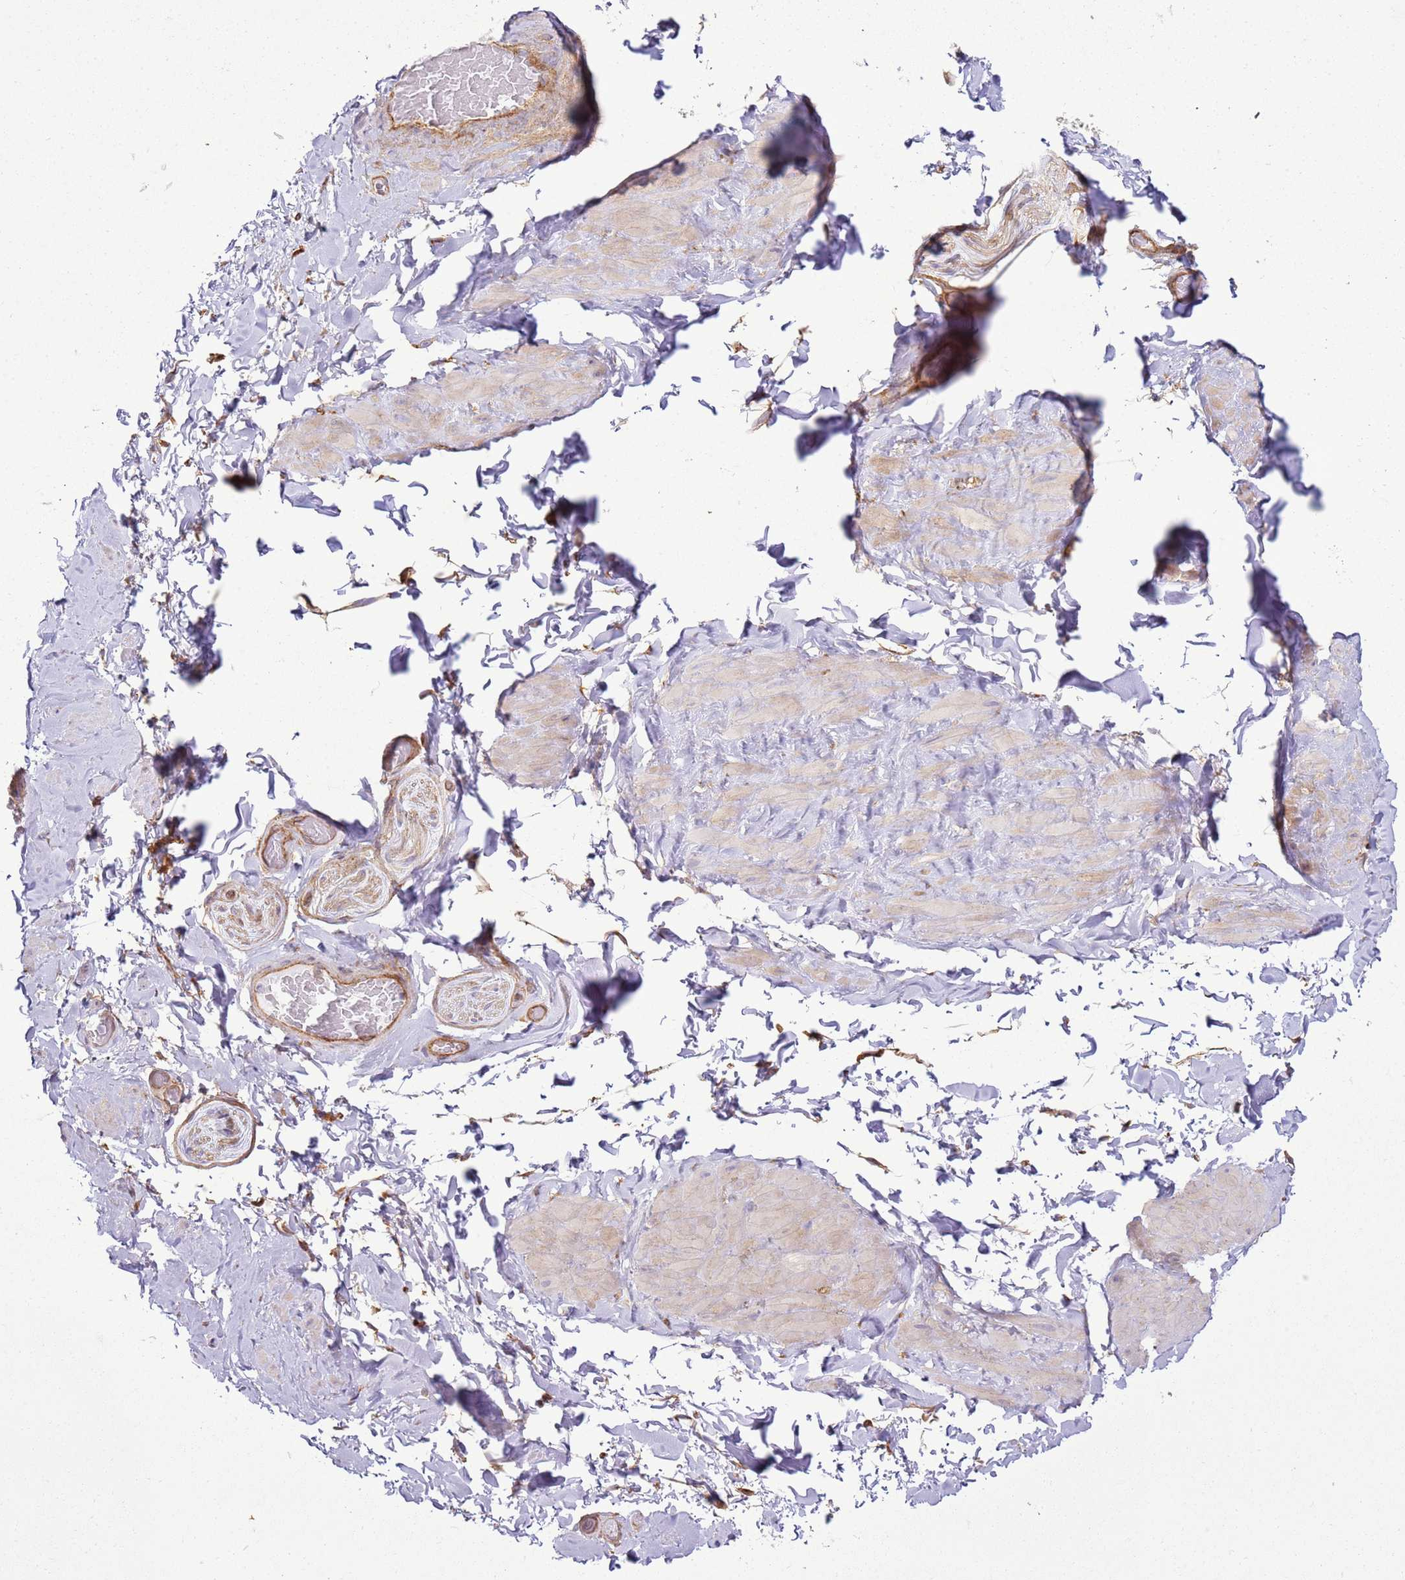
{"staining": {"intensity": "negative", "quantity": "none", "location": "none"}, "tissue": "adipose tissue", "cell_type": "Adipocytes", "image_type": "normal", "snomed": [{"axis": "morphology", "description": "Normal tissue, NOS"}, {"axis": "topography", "description": "Soft tissue"}, {"axis": "topography", "description": "Vascular tissue"}], "caption": "An image of adipose tissue stained for a protein demonstrates no brown staining in adipocytes.", "gene": "SNX21", "patient": {"sex": "male", "age": 41}}